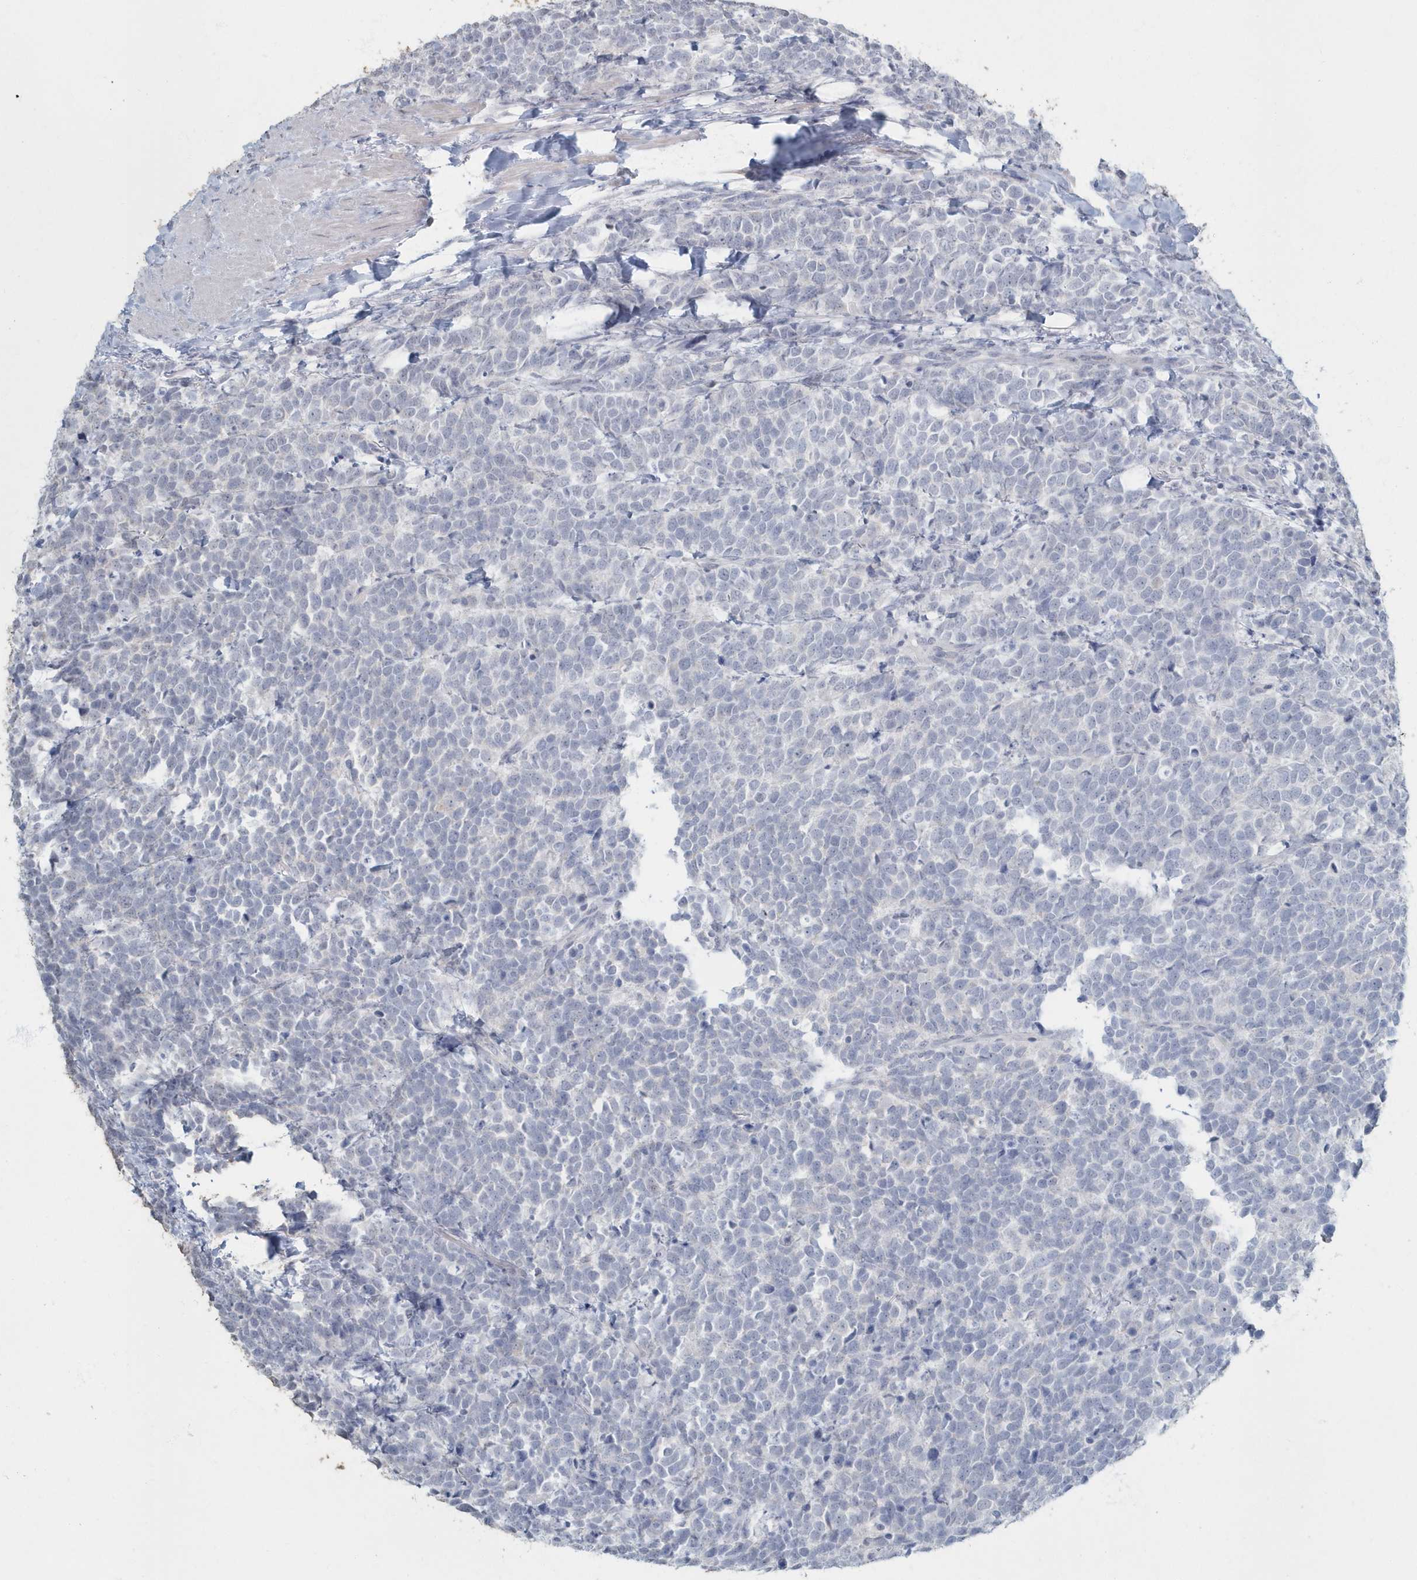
{"staining": {"intensity": "negative", "quantity": "none", "location": "none"}, "tissue": "urothelial cancer", "cell_type": "Tumor cells", "image_type": "cancer", "snomed": [{"axis": "morphology", "description": "Urothelial carcinoma, High grade"}, {"axis": "topography", "description": "Urinary bladder"}], "caption": "Human urothelial cancer stained for a protein using immunohistochemistry (IHC) exhibits no staining in tumor cells.", "gene": "MYOT", "patient": {"sex": "female", "age": 82}}